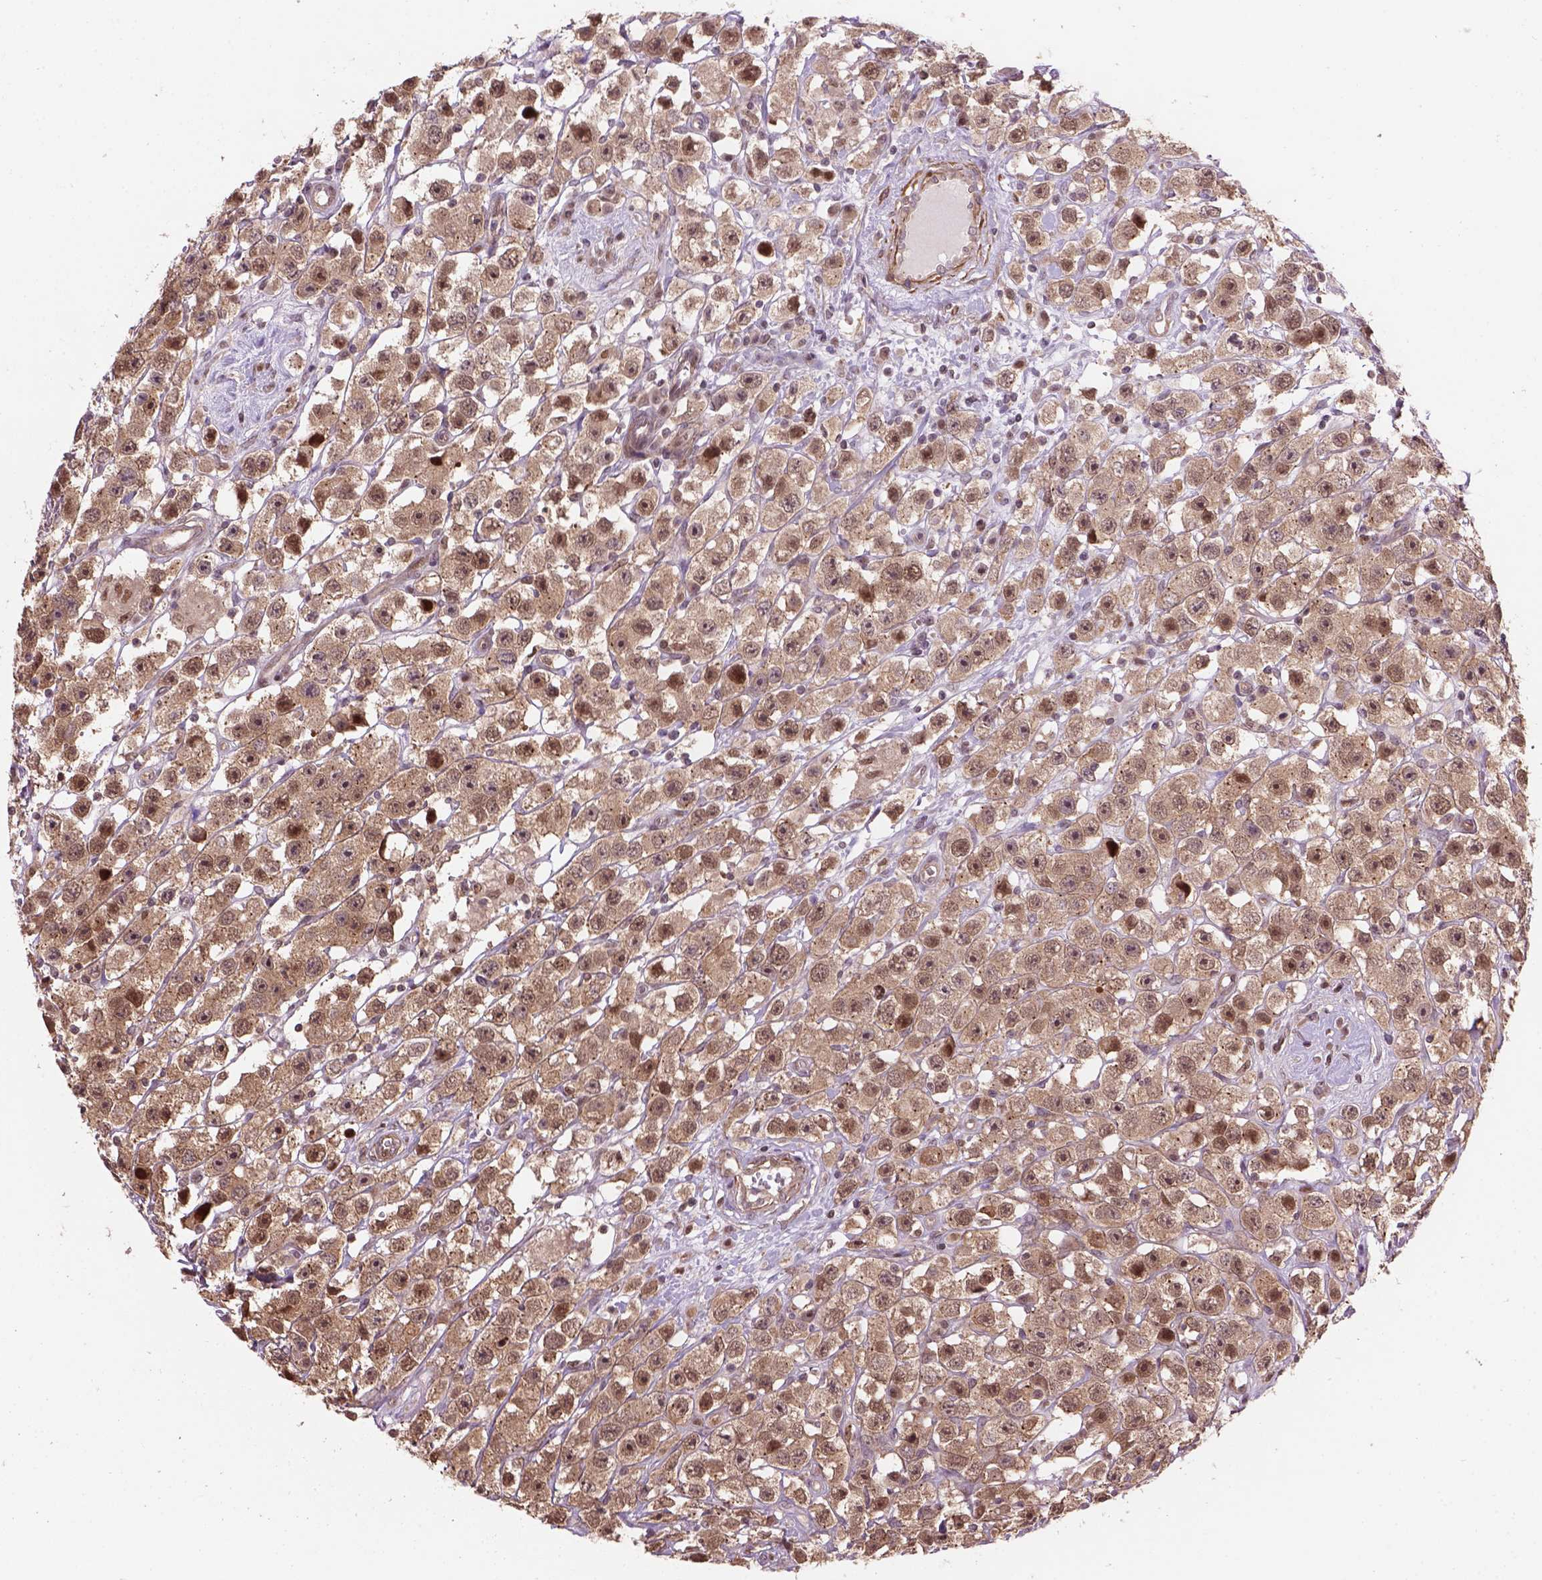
{"staining": {"intensity": "moderate", "quantity": "25%-75%", "location": "cytoplasmic/membranous,nuclear"}, "tissue": "testis cancer", "cell_type": "Tumor cells", "image_type": "cancer", "snomed": [{"axis": "morphology", "description": "Seminoma, NOS"}, {"axis": "topography", "description": "Testis"}], "caption": "This is a photomicrograph of immunohistochemistry (IHC) staining of testis cancer (seminoma), which shows moderate expression in the cytoplasmic/membranous and nuclear of tumor cells.", "gene": "PSMD11", "patient": {"sex": "male", "age": 45}}